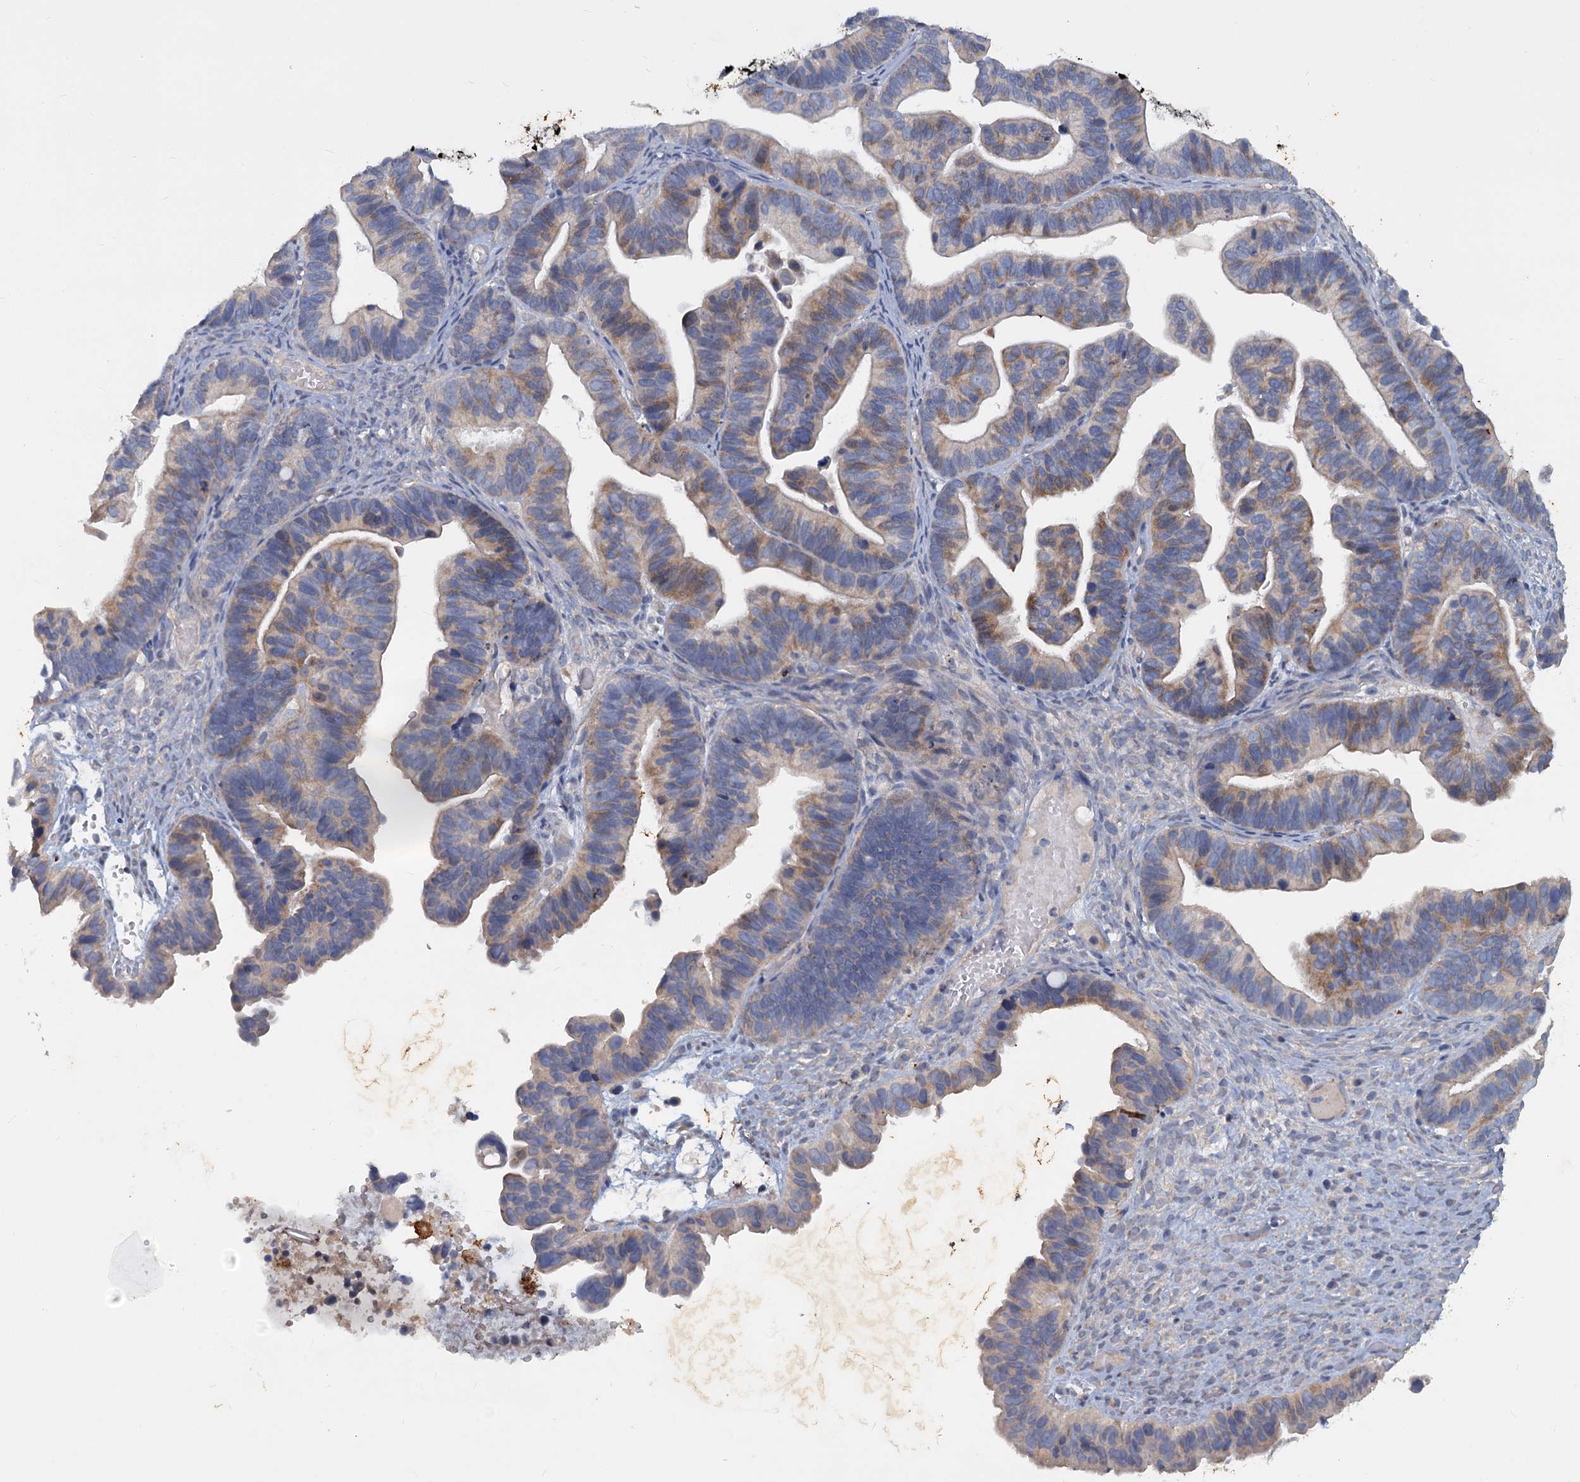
{"staining": {"intensity": "moderate", "quantity": "25%-75%", "location": "cytoplasmic/membranous"}, "tissue": "ovarian cancer", "cell_type": "Tumor cells", "image_type": "cancer", "snomed": [{"axis": "morphology", "description": "Cystadenocarcinoma, serous, NOS"}, {"axis": "topography", "description": "Ovary"}], "caption": "Immunohistochemistry (DAB (3,3'-diaminobenzidine)) staining of human ovarian cancer (serous cystadenocarcinoma) exhibits moderate cytoplasmic/membranous protein expression in about 25%-75% of tumor cells. (IHC, brightfield microscopy, high magnification).", "gene": "SLC2A7", "patient": {"sex": "female", "age": 56}}